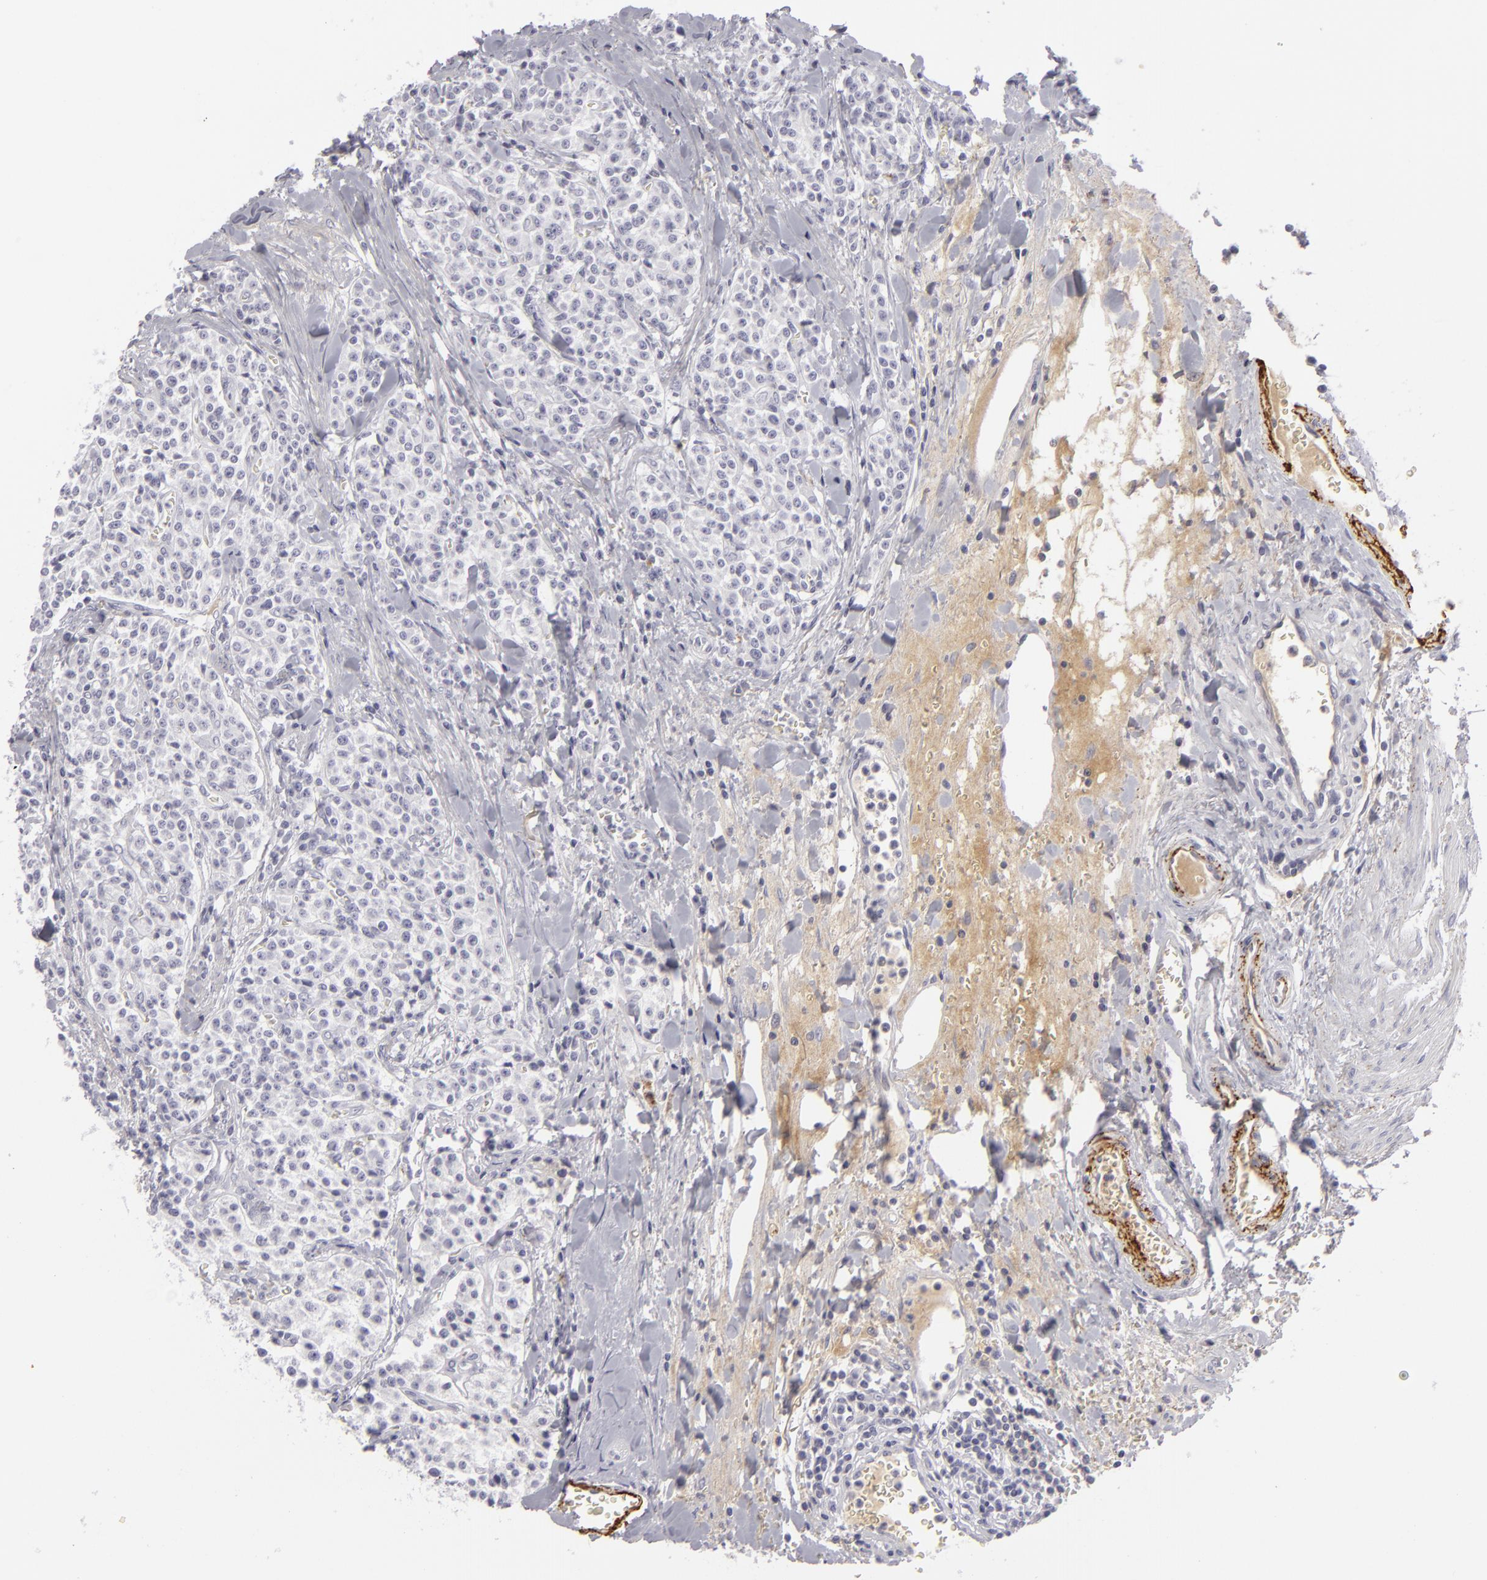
{"staining": {"intensity": "negative", "quantity": "none", "location": "none"}, "tissue": "carcinoid", "cell_type": "Tumor cells", "image_type": "cancer", "snomed": [{"axis": "morphology", "description": "Carcinoid, malignant, NOS"}, {"axis": "topography", "description": "Stomach"}], "caption": "Immunohistochemical staining of carcinoid (malignant) displays no significant expression in tumor cells.", "gene": "C9", "patient": {"sex": "female", "age": 76}}